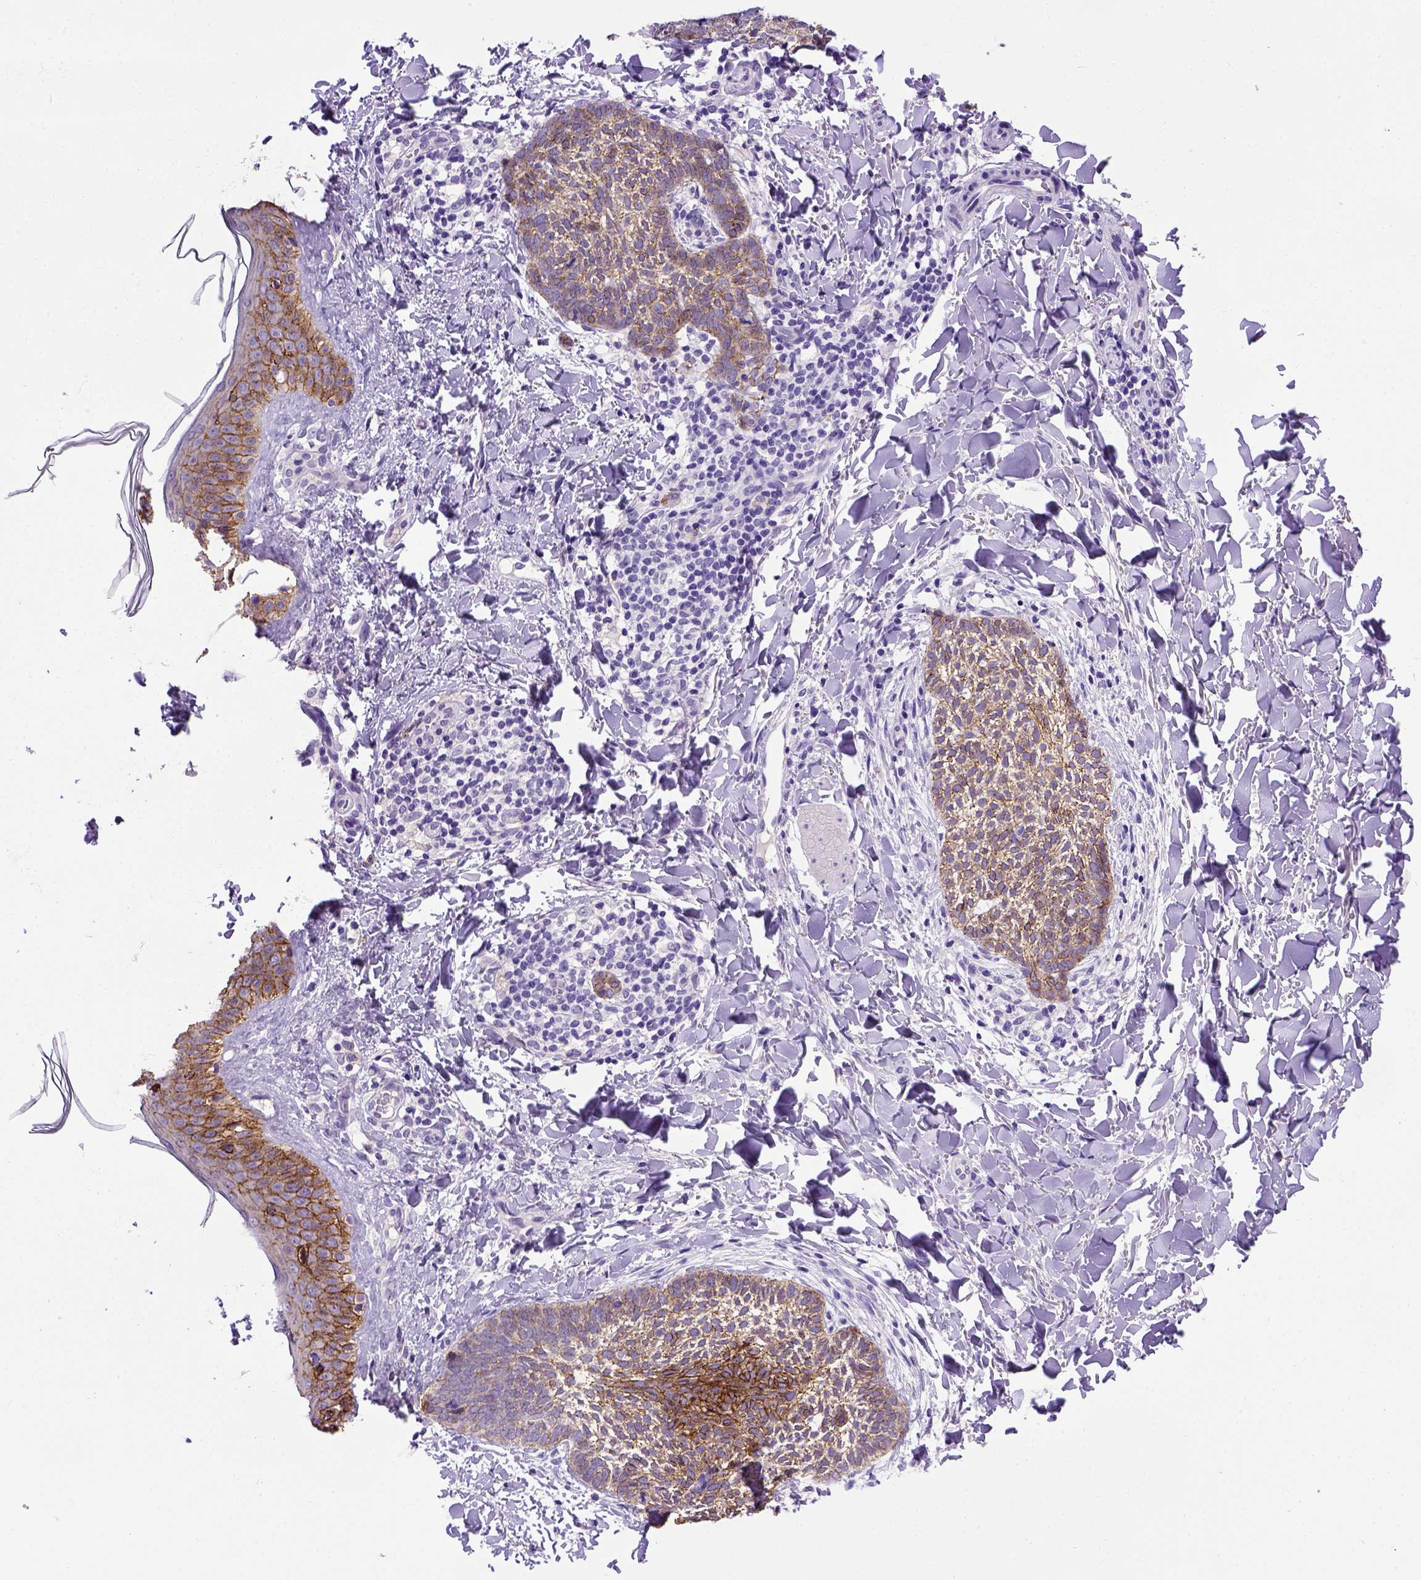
{"staining": {"intensity": "moderate", "quantity": ">75%", "location": "cytoplasmic/membranous"}, "tissue": "skin cancer", "cell_type": "Tumor cells", "image_type": "cancer", "snomed": [{"axis": "morphology", "description": "Normal tissue, NOS"}, {"axis": "morphology", "description": "Basal cell carcinoma"}, {"axis": "topography", "description": "Skin"}], "caption": "Immunohistochemical staining of human skin basal cell carcinoma reveals medium levels of moderate cytoplasmic/membranous positivity in approximately >75% of tumor cells.", "gene": "CDH1", "patient": {"sex": "male", "age": 46}}